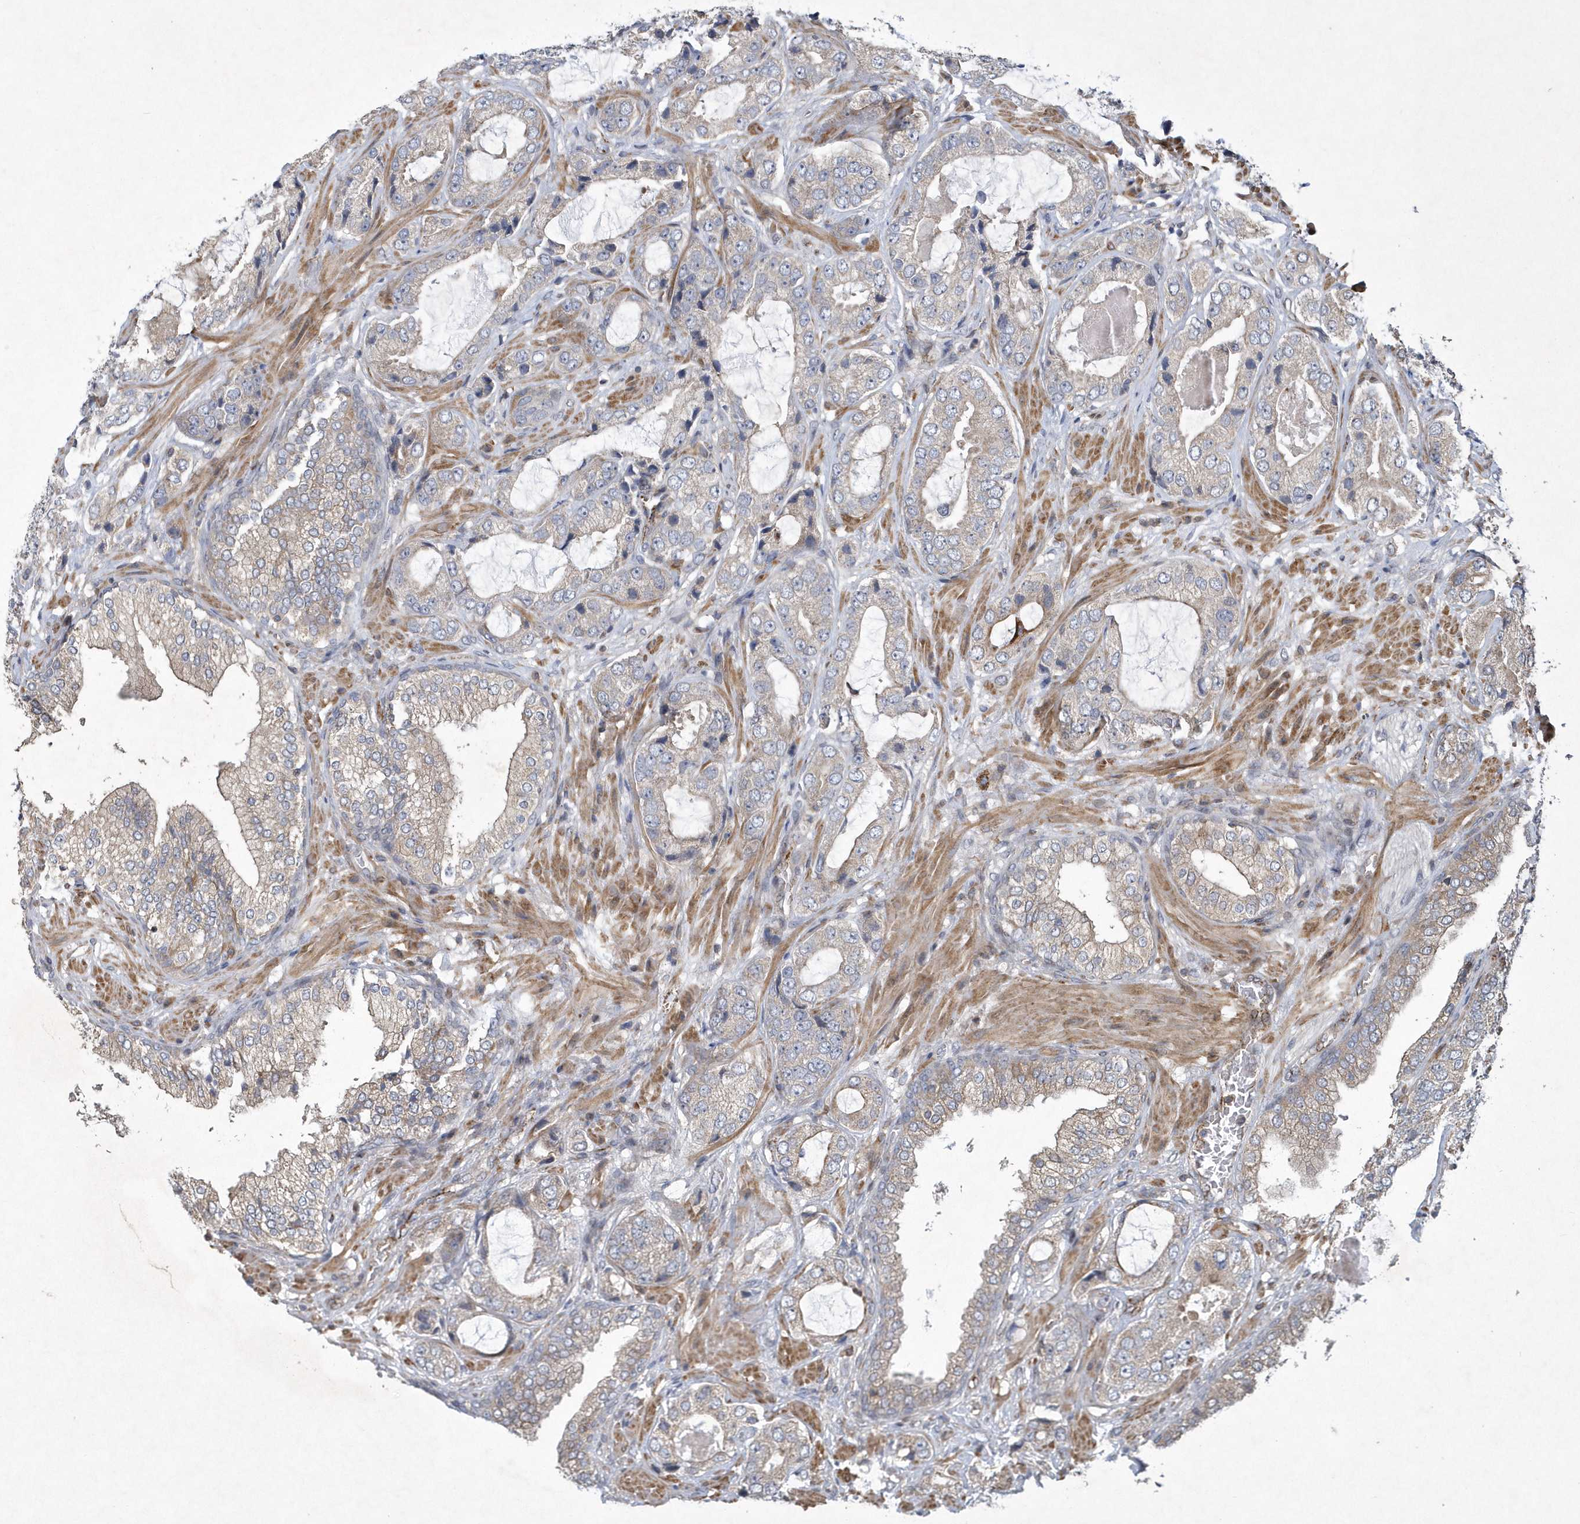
{"staining": {"intensity": "weak", "quantity": "25%-75%", "location": "cytoplasmic/membranous"}, "tissue": "prostate cancer", "cell_type": "Tumor cells", "image_type": "cancer", "snomed": [{"axis": "morphology", "description": "Normal tissue, NOS"}, {"axis": "morphology", "description": "Adenocarcinoma, High grade"}, {"axis": "topography", "description": "Prostate"}, {"axis": "topography", "description": "Peripheral nerve tissue"}], "caption": "Adenocarcinoma (high-grade) (prostate) was stained to show a protein in brown. There is low levels of weak cytoplasmic/membranous staining in approximately 25%-75% of tumor cells.", "gene": "N4BP2", "patient": {"sex": "male", "age": 59}}